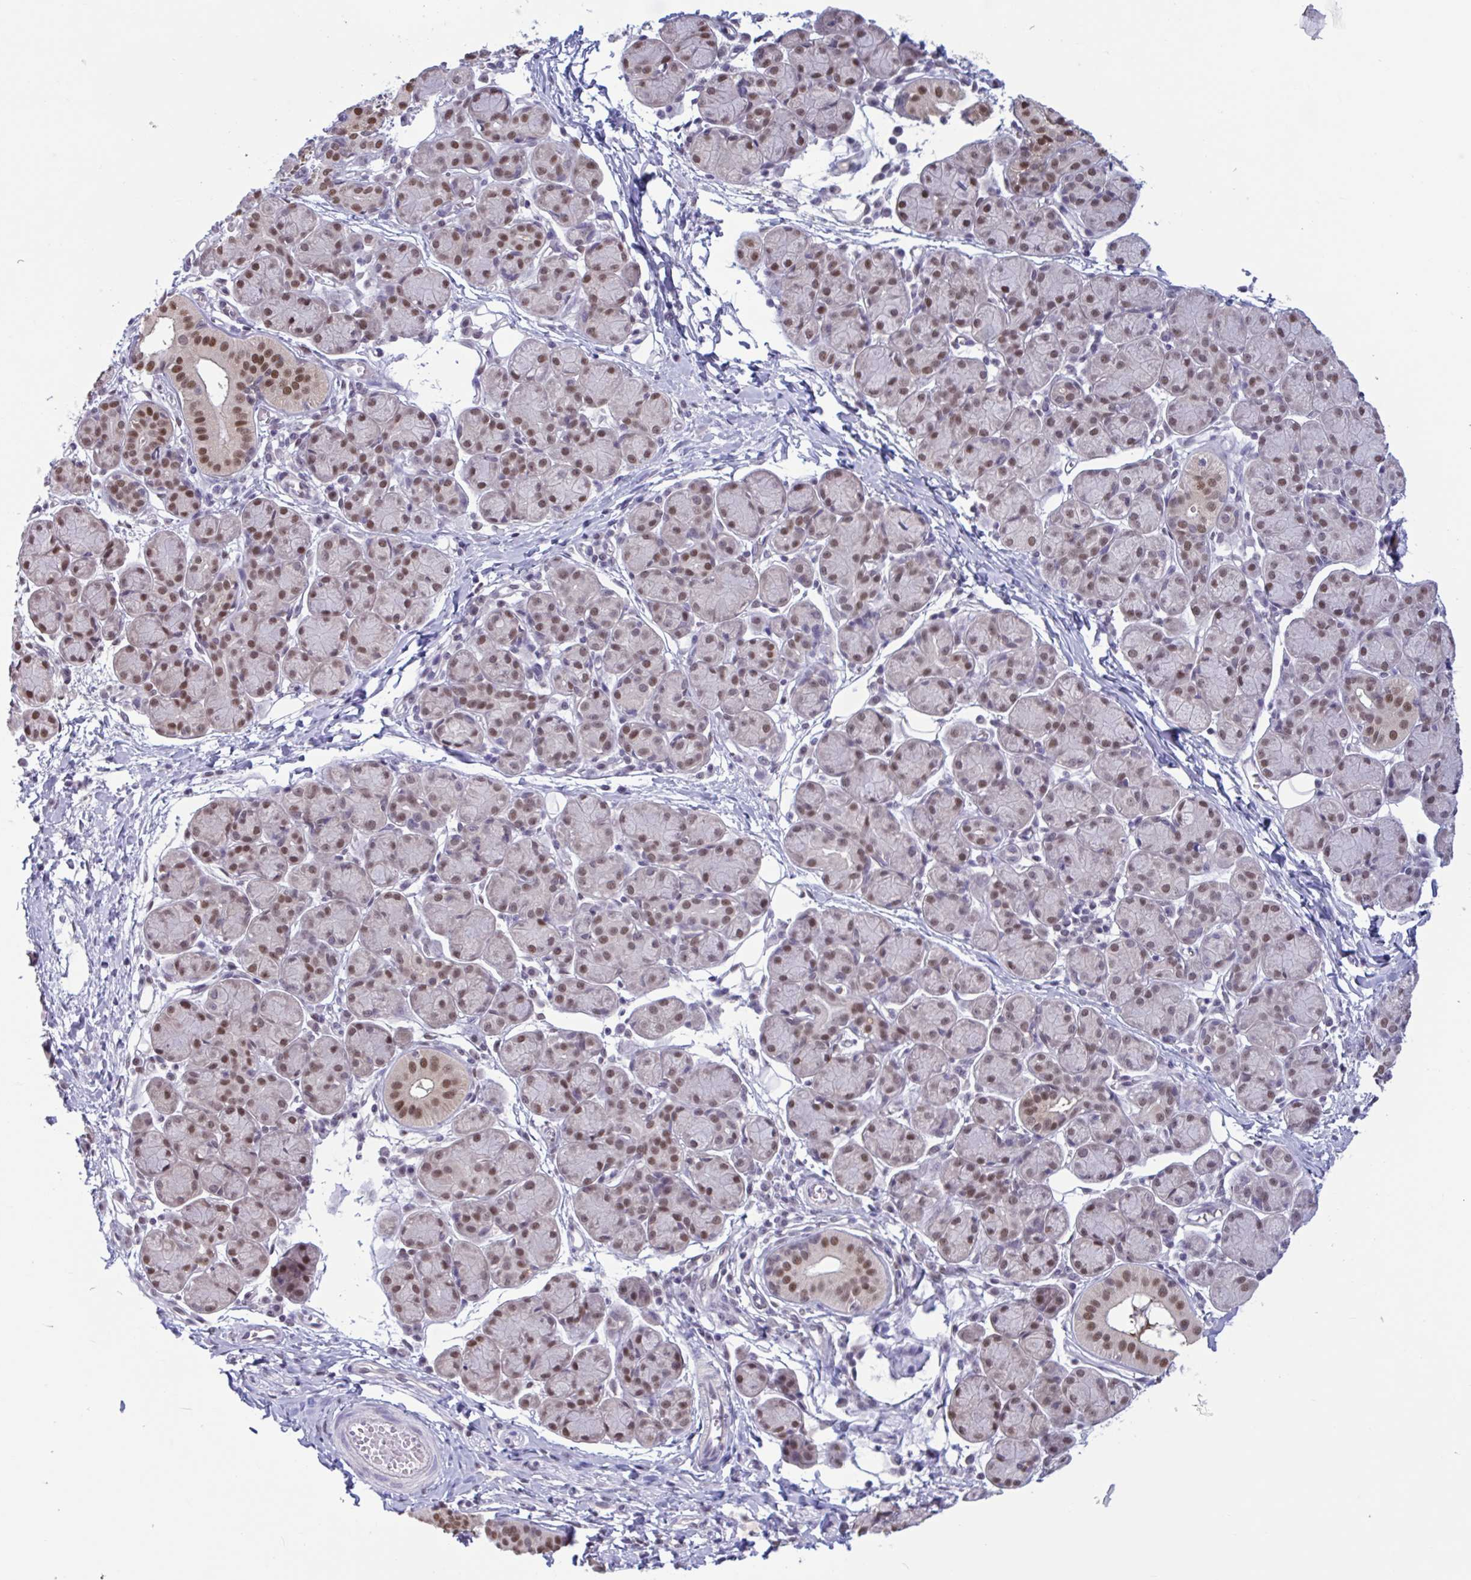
{"staining": {"intensity": "moderate", "quantity": ">75%", "location": "nuclear"}, "tissue": "salivary gland", "cell_type": "Glandular cells", "image_type": "normal", "snomed": [{"axis": "morphology", "description": "Normal tissue, NOS"}, {"axis": "morphology", "description": "Inflammation, NOS"}, {"axis": "topography", "description": "Lymph node"}, {"axis": "topography", "description": "Salivary gland"}], "caption": "IHC of normal human salivary gland demonstrates medium levels of moderate nuclear staining in approximately >75% of glandular cells.", "gene": "RBL1", "patient": {"sex": "male", "age": 3}}